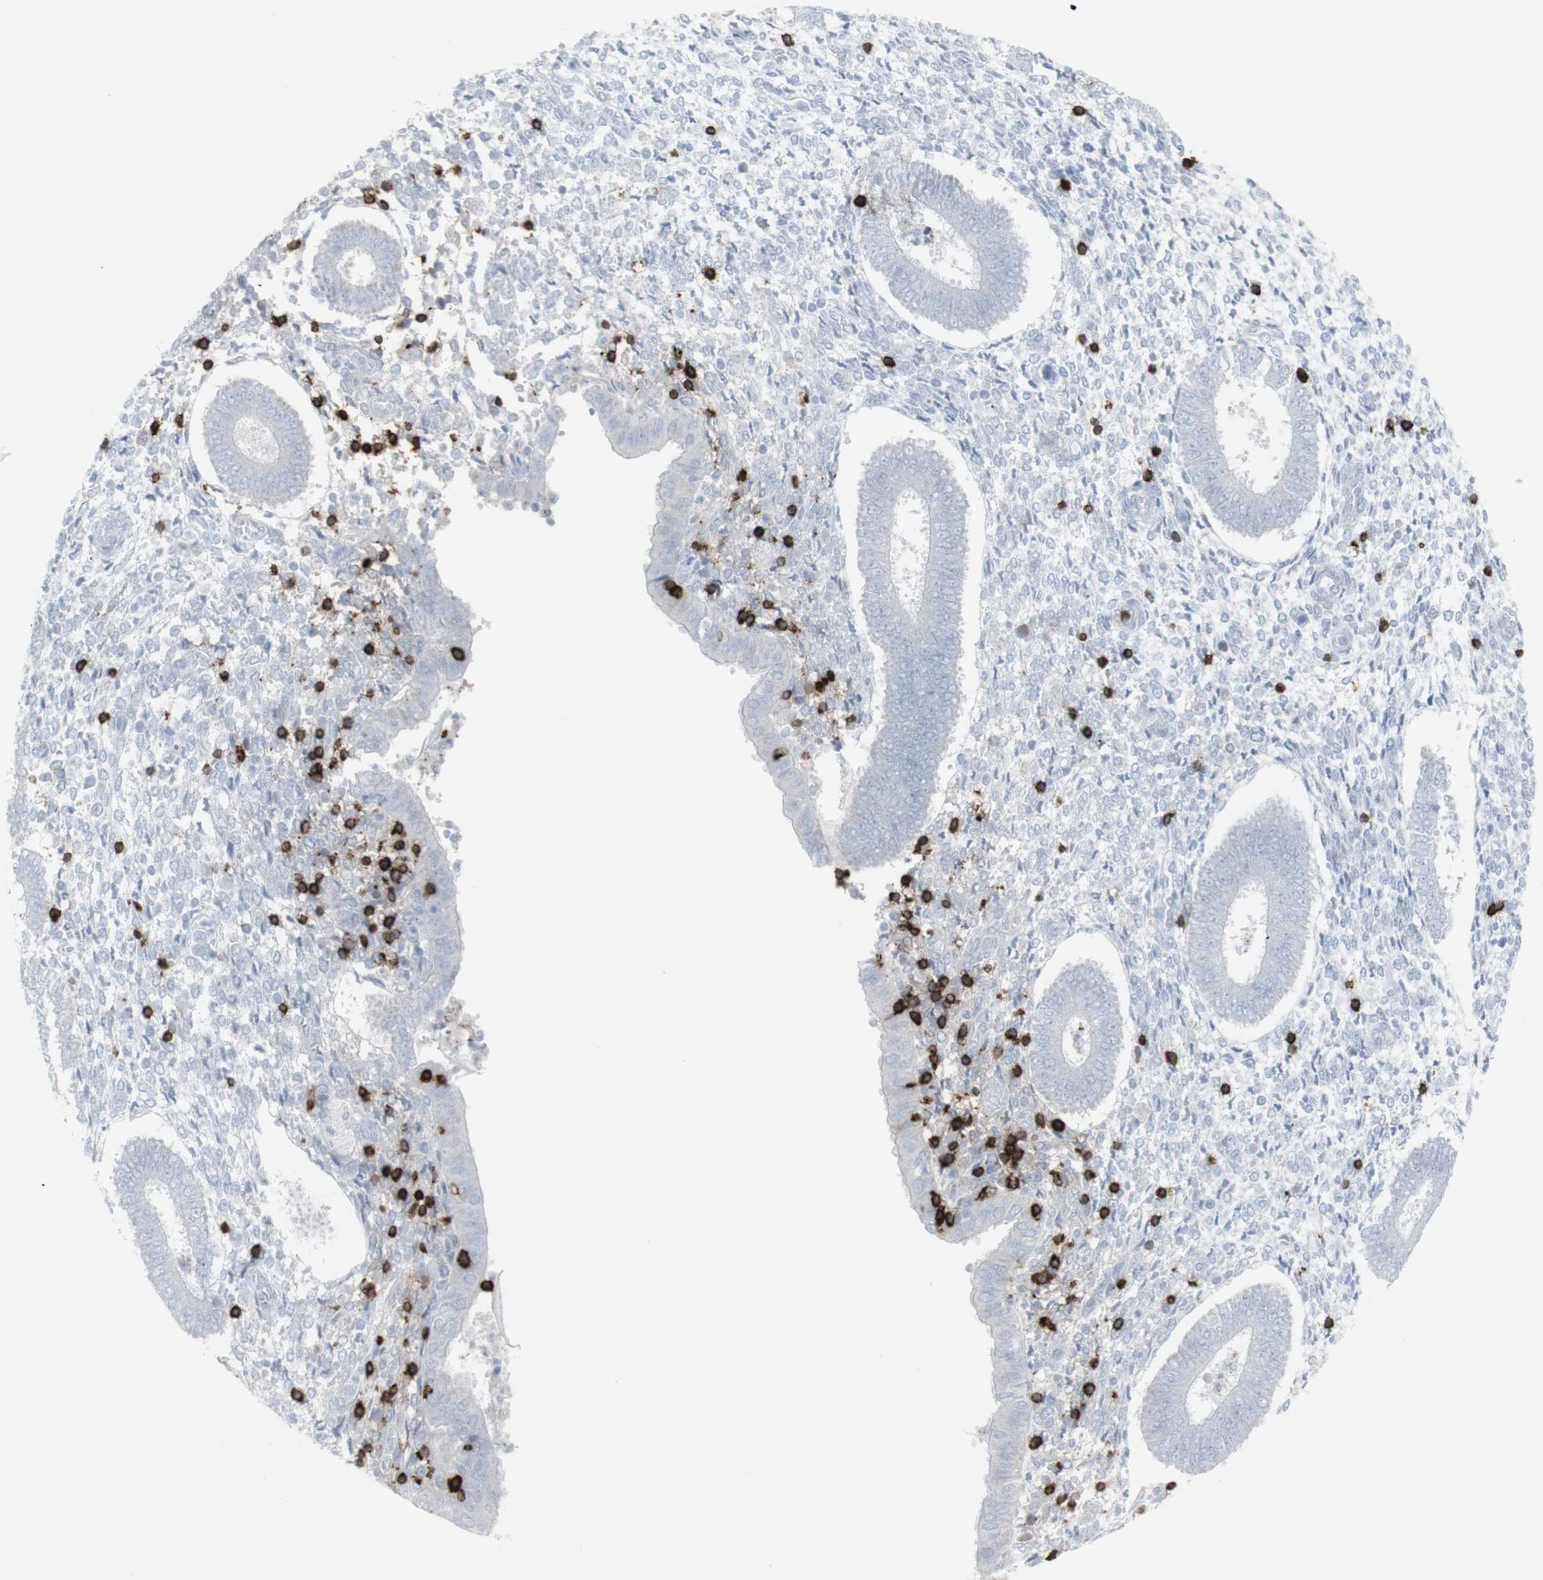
{"staining": {"intensity": "negative", "quantity": "none", "location": "none"}, "tissue": "endometrium", "cell_type": "Cells in endometrial stroma", "image_type": "normal", "snomed": [{"axis": "morphology", "description": "Normal tissue, NOS"}, {"axis": "topography", "description": "Endometrium"}], "caption": "Cells in endometrial stroma are negative for brown protein staining in unremarkable endometrium. Brightfield microscopy of IHC stained with DAB (3,3'-diaminobenzidine) (brown) and hematoxylin (blue), captured at high magnification.", "gene": "CD247", "patient": {"sex": "female", "age": 35}}